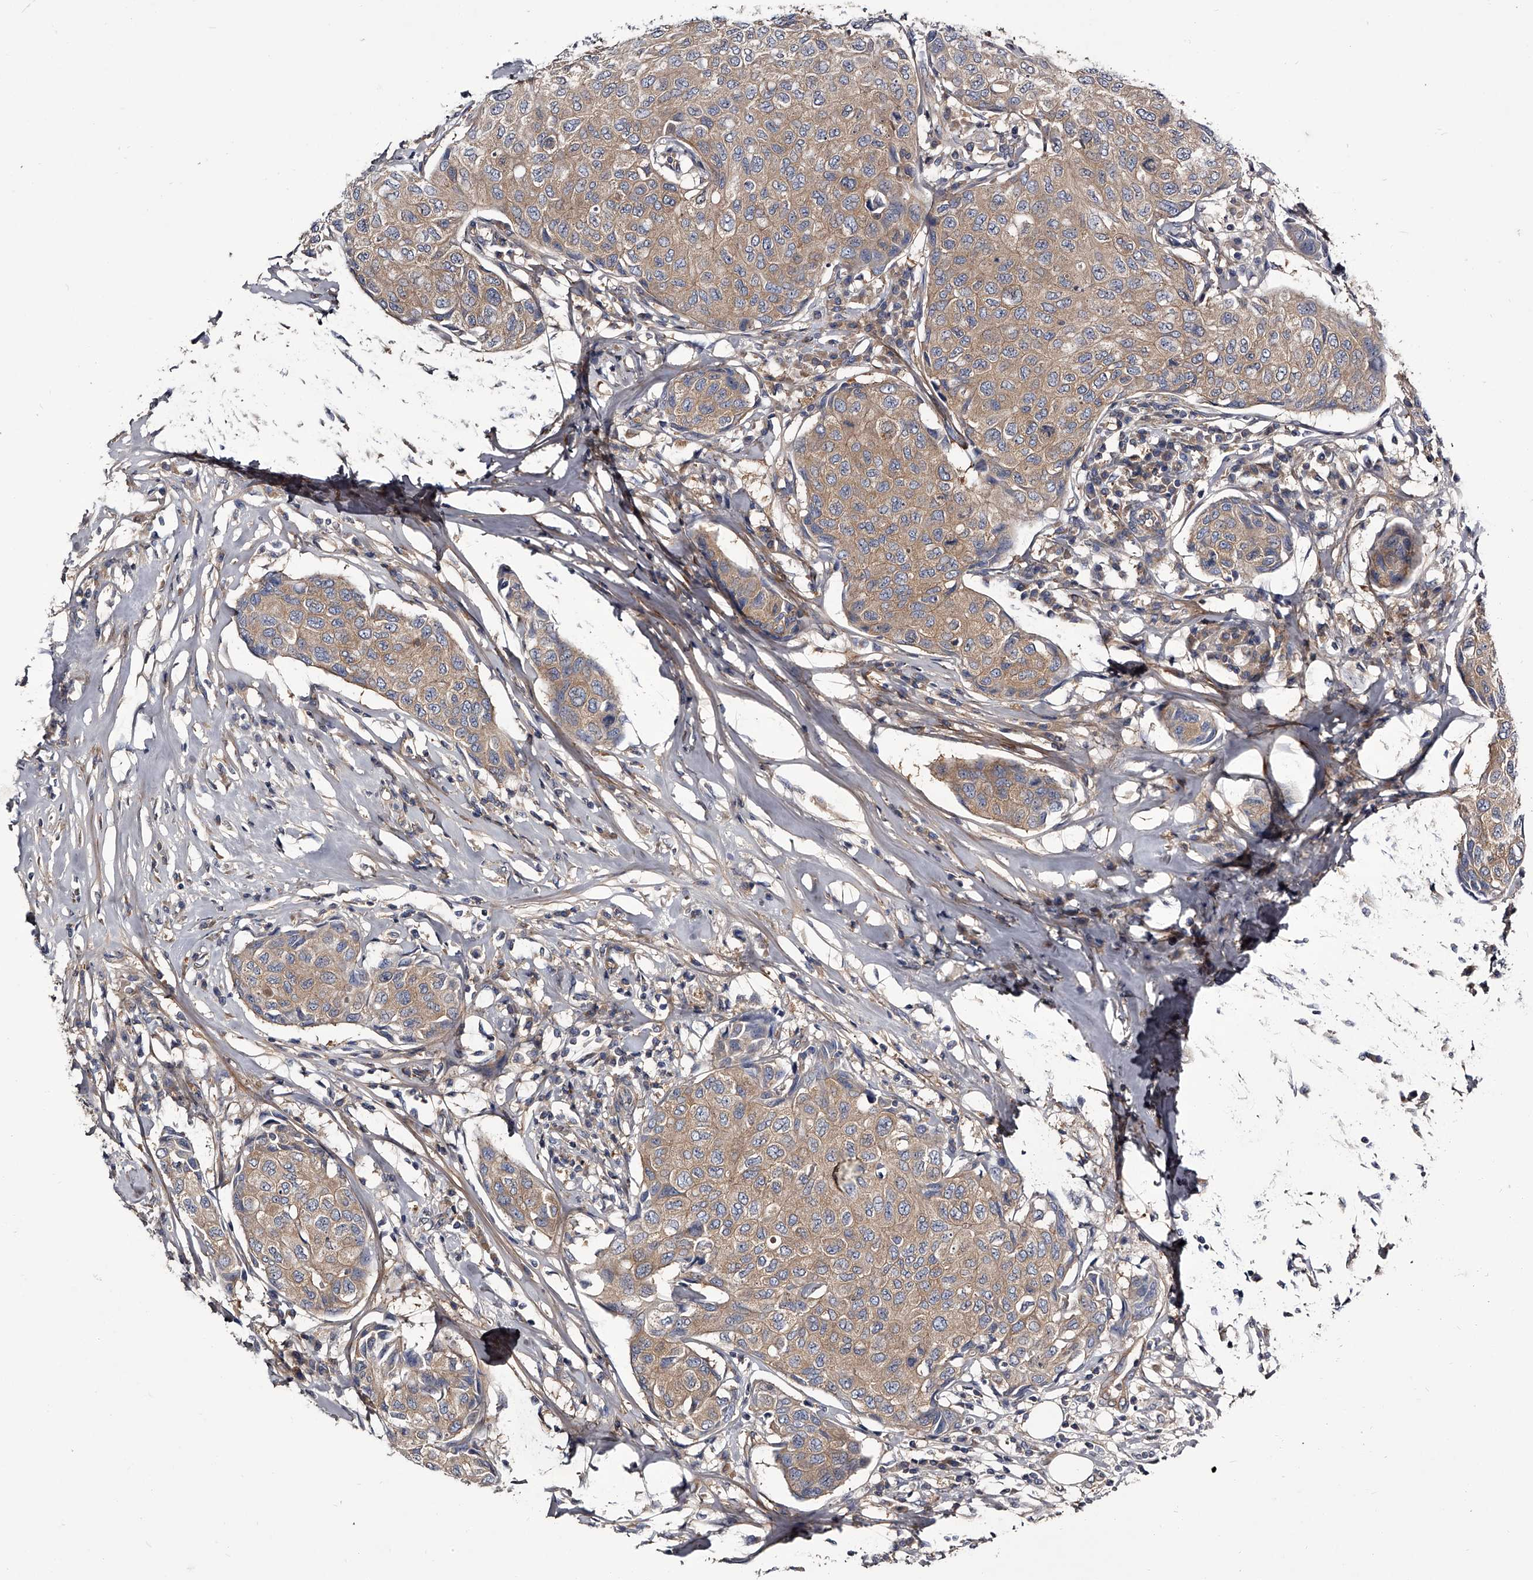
{"staining": {"intensity": "weak", "quantity": ">75%", "location": "cytoplasmic/membranous"}, "tissue": "breast cancer", "cell_type": "Tumor cells", "image_type": "cancer", "snomed": [{"axis": "morphology", "description": "Duct carcinoma"}, {"axis": "topography", "description": "Breast"}], "caption": "Weak cytoplasmic/membranous protein positivity is identified in approximately >75% of tumor cells in breast intraductal carcinoma.", "gene": "GAPVD1", "patient": {"sex": "female", "age": 80}}